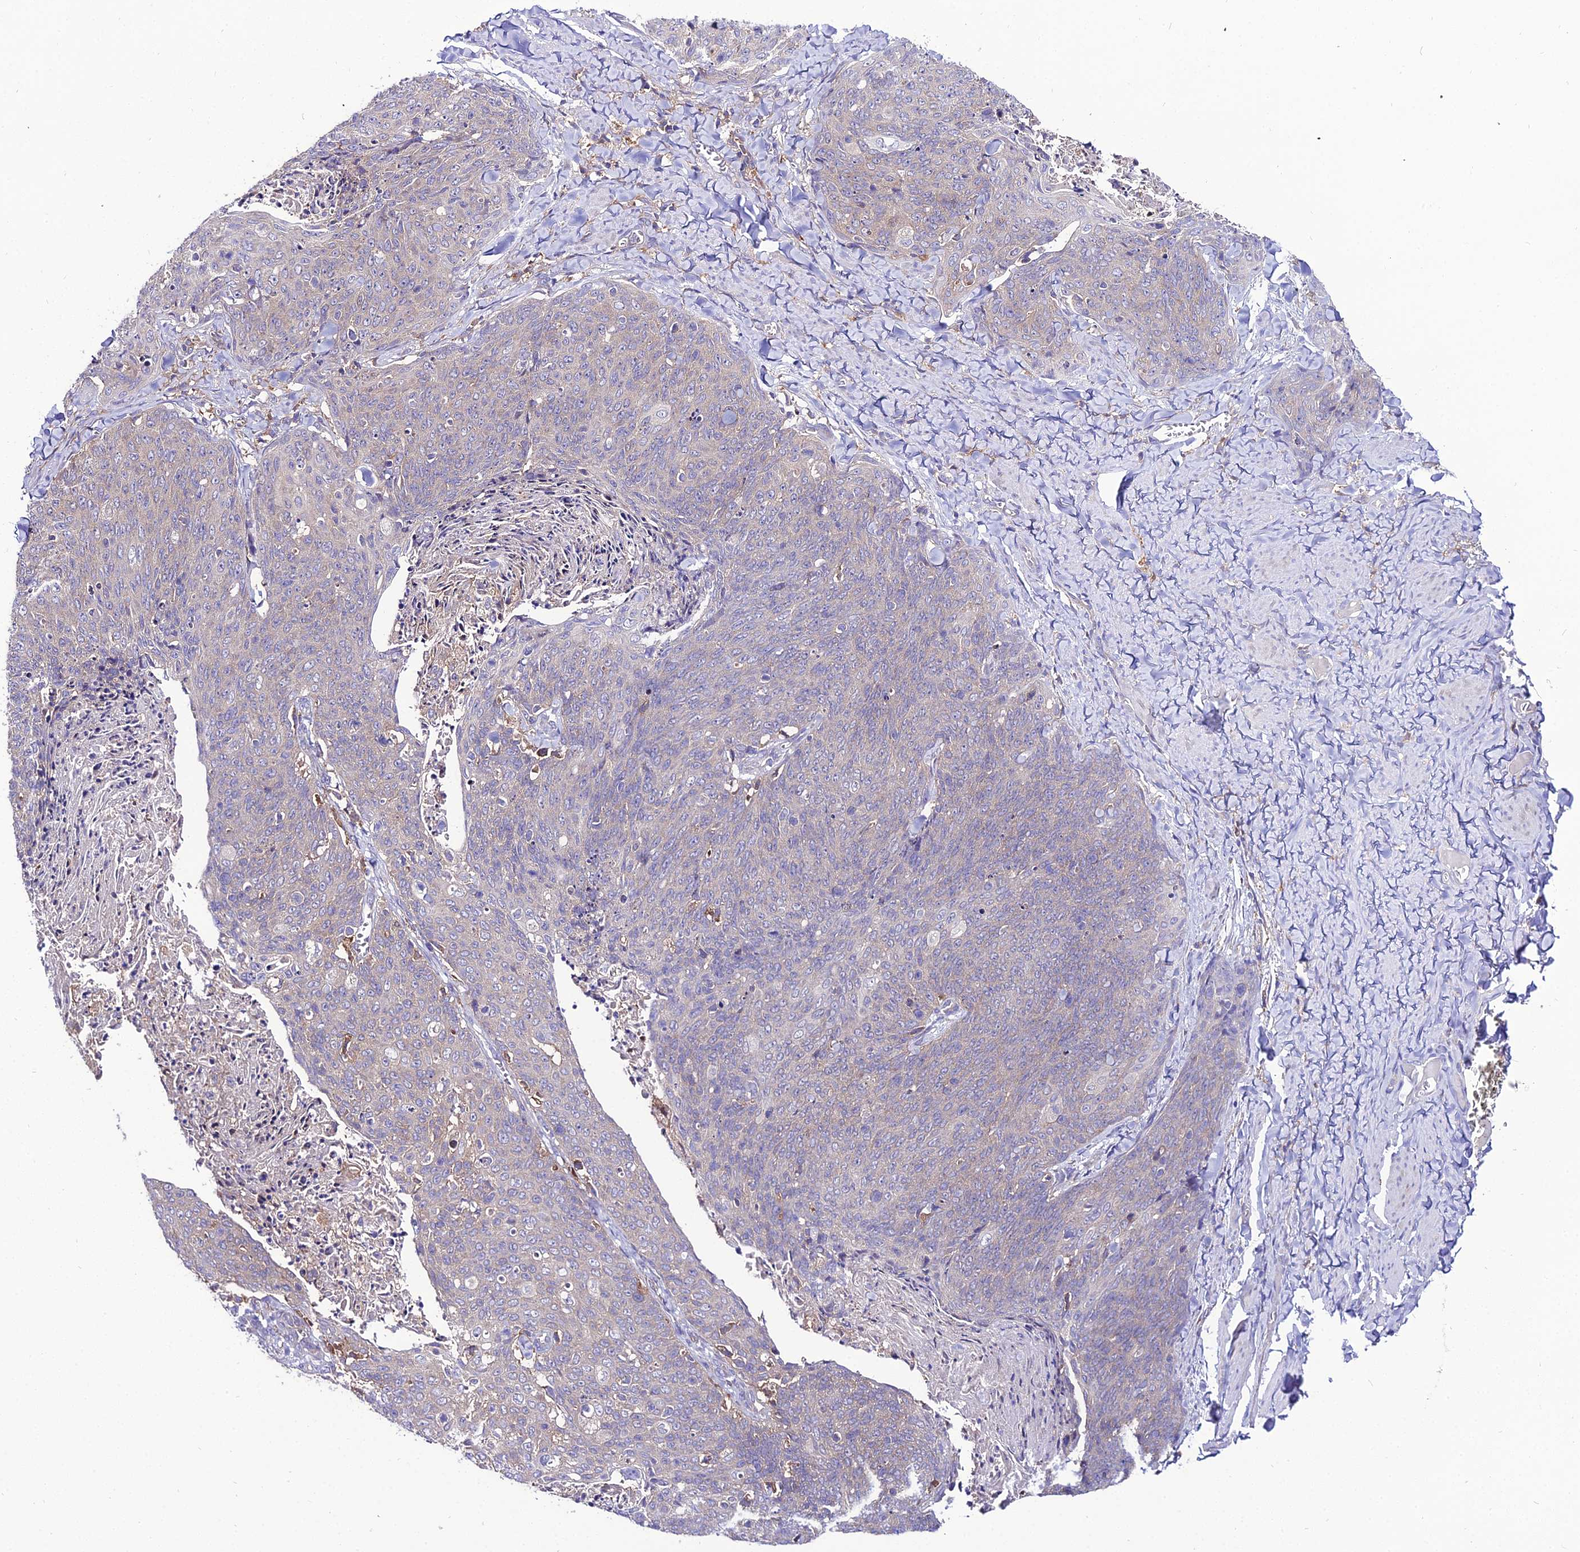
{"staining": {"intensity": "negative", "quantity": "none", "location": "none"}, "tissue": "skin cancer", "cell_type": "Tumor cells", "image_type": "cancer", "snomed": [{"axis": "morphology", "description": "Squamous cell carcinoma, NOS"}, {"axis": "topography", "description": "Skin"}, {"axis": "topography", "description": "Vulva"}], "caption": "DAB (3,3'-diaminobenzidine) immunohistochemical staining of skin squamous cell carcinoma exhibits no significant staining in tumor cells.", "gene": "C2orf69", "patient": {"sex": "female", "age": 85}}